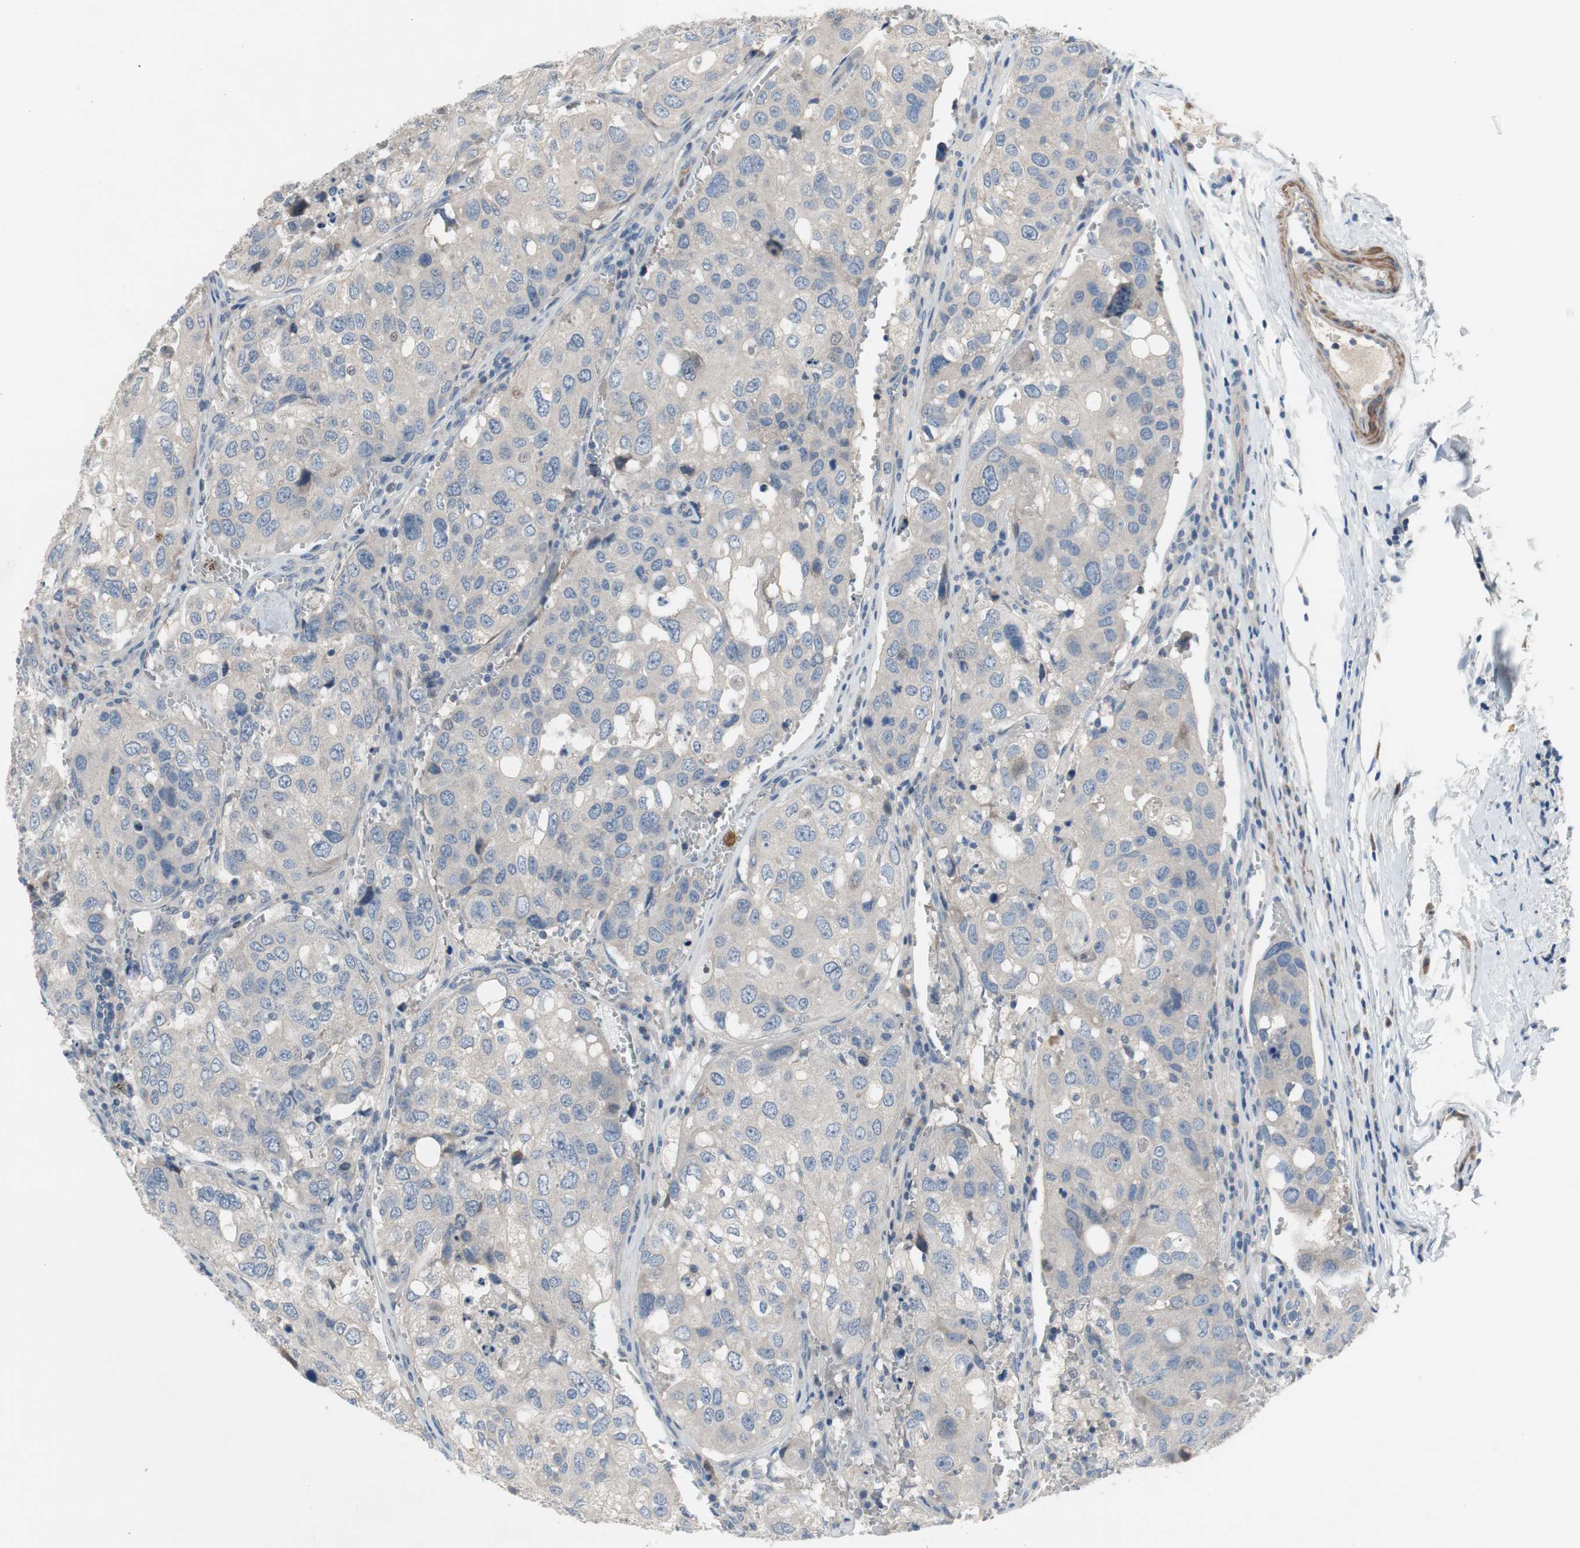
{"staining": {"intensity": "negative", "quantity": "none", "location": "none"}, "tissue": "urothelial cancer", "cell_type": "Tumor cells", "image_type": "cancer", "snomed": [{"axis": "morphology", "description": "Urothelial carcinoma, High grade"}, {"axis": "topography", "description": "Lymph node"}, {"axis": "topography", "description": "Urinary bladder"}], "caption": "Histopathology image shows no protein expression in tumor cells of urothelial cancer tissue.", "gene": "TACR3", "patient": {"sex": "male", "age": 51}}